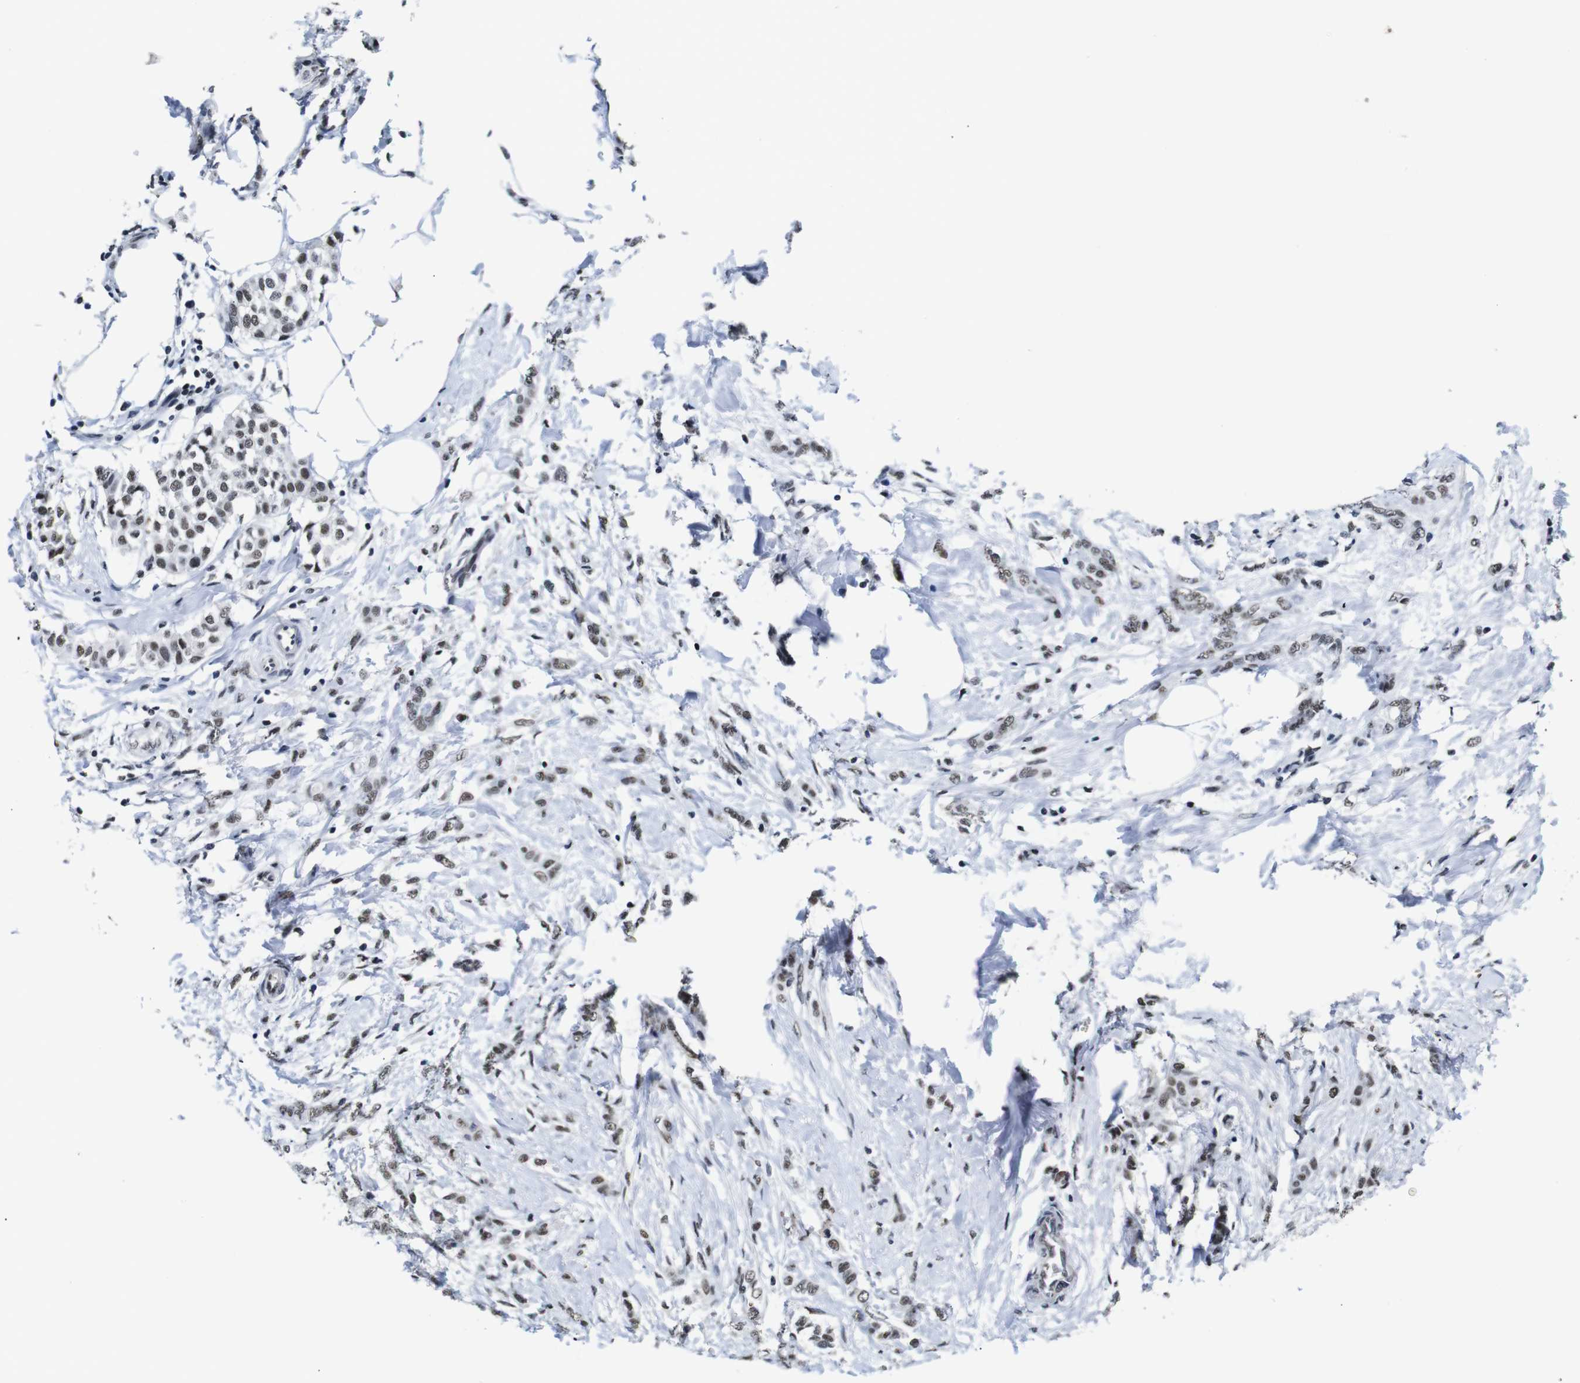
{"staining": {"intensity": "weak", "quantity": ">75%", "location": "nuclear"}, "tissue": "breast cancer", "cell_type": "Tumor cells", "image_type": "cancer", "snomed": [{"axis": "morphology", "description": "Lobular carcinoma, in situ"}, {"axis": "morphology", "description": "Lobular carcinoma"}, {"axis": "topography", "description": "Breast"}], "caption": "Immunohistochemistry of breast cancer demonstrates low levels of weak nuclear positivity in approximately >75% of tumor cells.", "gene": "ILDR2", "patient": {"sex": "female", "age": 41}}